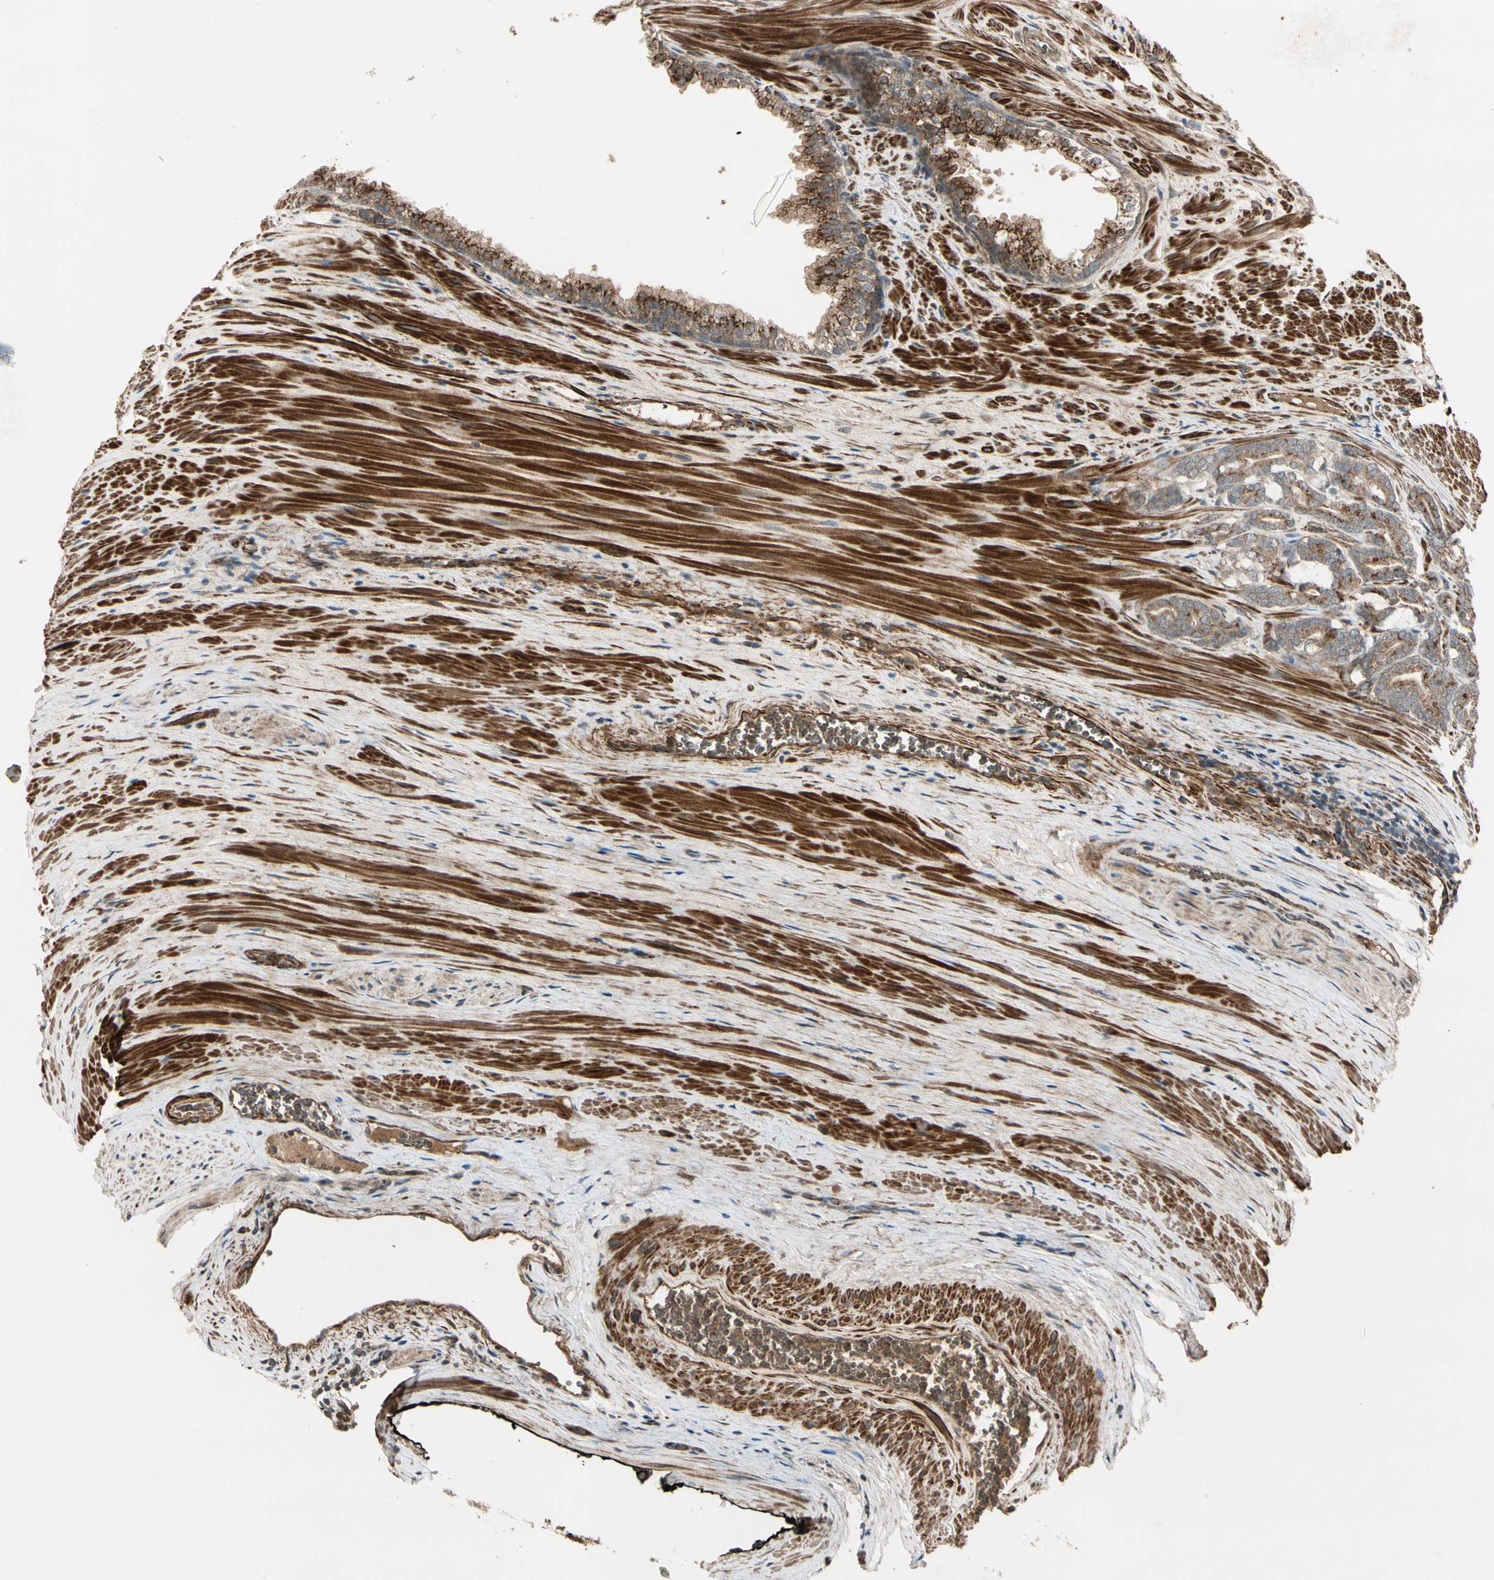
{"staining": {"intensity": "moderate", "quantity": ">75%", "location": "cytoplasmic/membranous"}, "tissue": "prostate cancer", "cell_type": "Tumor cells", "image_type": "cancer", "snomed": [{"axis": "morphology", "description": "Adenocarcinoma, Low grade"}, {"axis": "topography", "description": "Prostate"}], "caption": "Protein staining reveals moderate cytoplasmic/membranous positivity in approximately >75% of tumor cells in prostate cancer. Nuclei are stained in blue.", "gene": "GCK", "patient": {"sex": "male", "age": 58}}